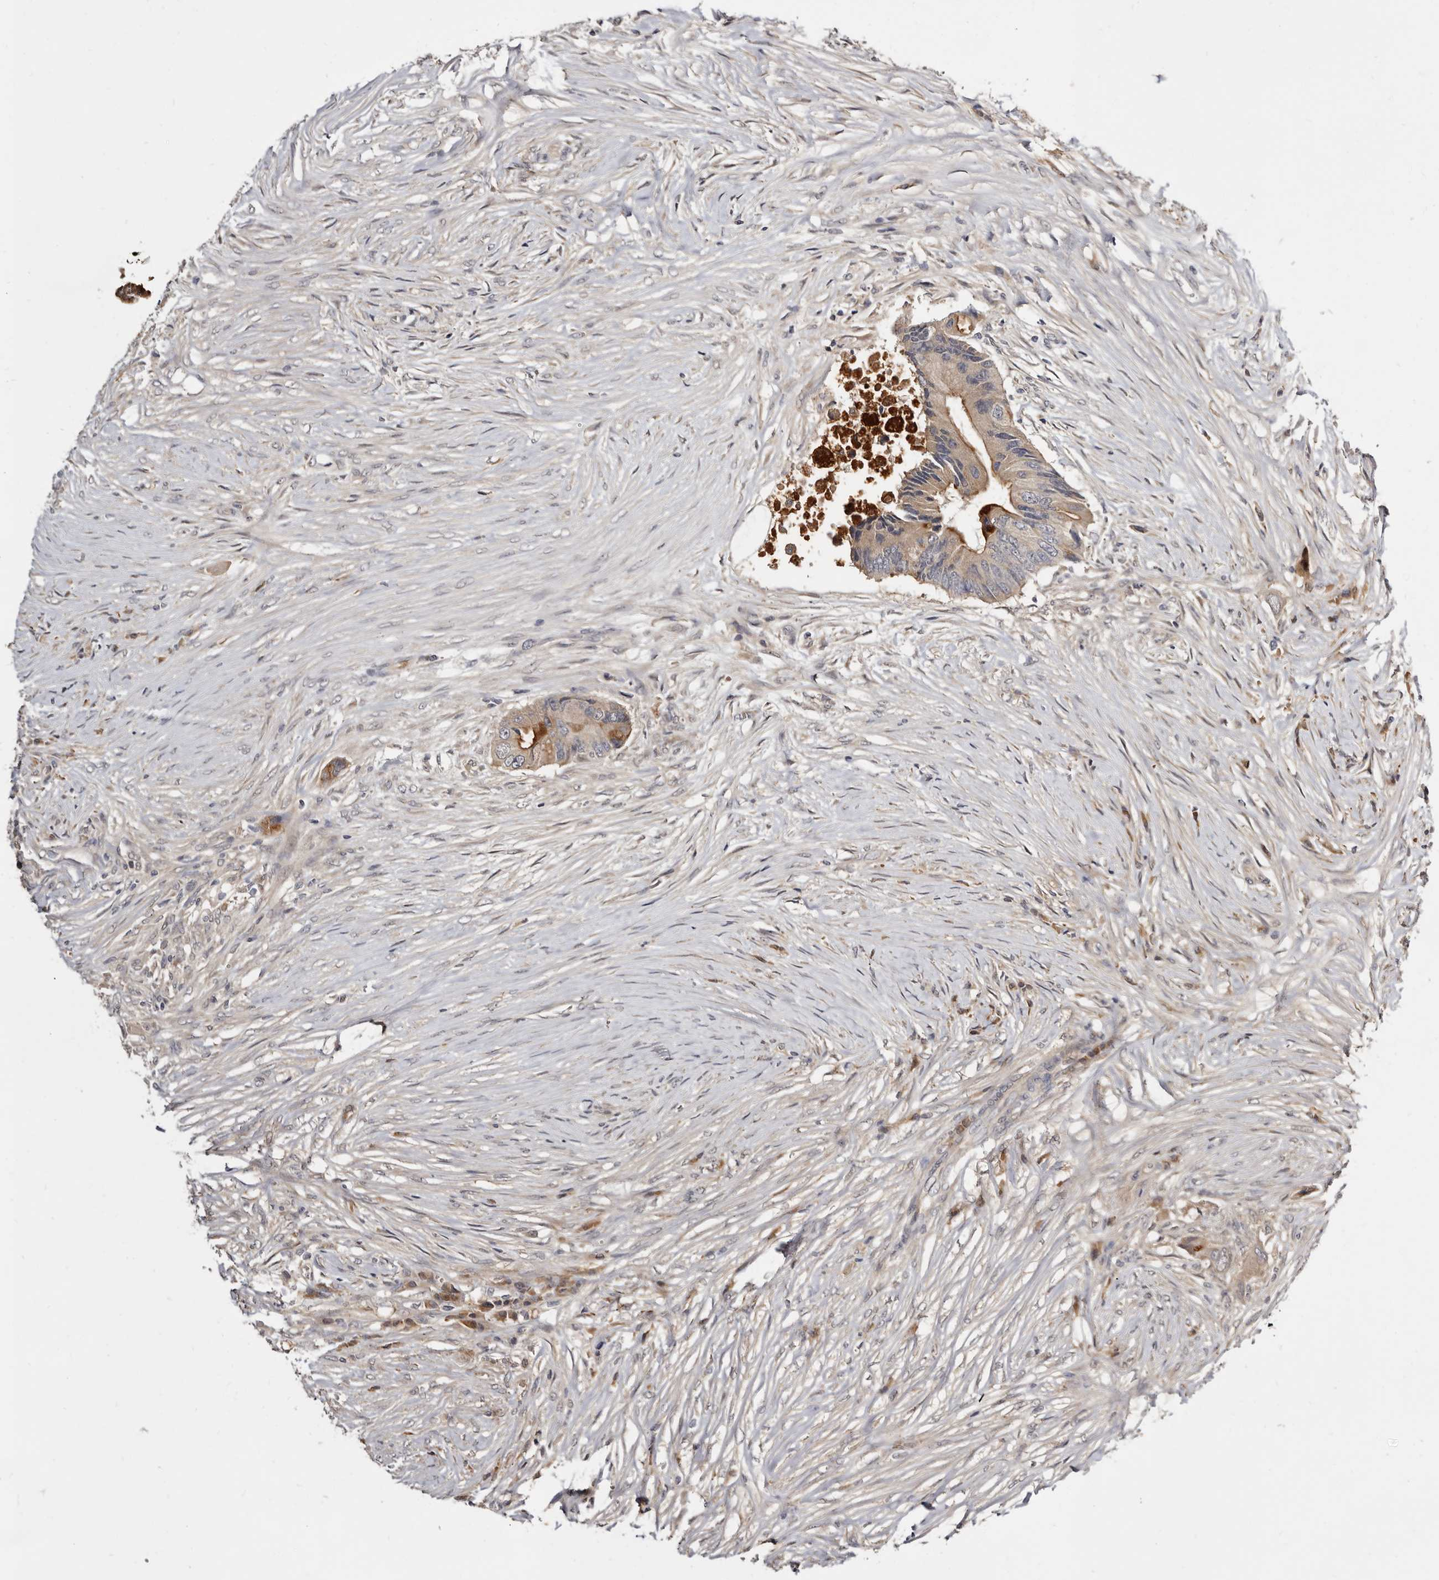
{"staining": {"intensity": "moderate", "quantity": "<25%", "location": "cytoplasmic/membranous"}, "tissue": "colorectal cancer", "cell_type": "Tumor cells", "image_type": "cancer", "snomed": [{"axis": "morphology", "description": "Adenocarcinoma, NOS"}, {"axis": "topography", "description": "Colon"}], "caption": "Protein staining displays moderate cytoplasmic/membranous staining in about <25% of tumor cells in adenocarcinoma (colorectal). (DAB (3,3'-diaminobenzidine) IHC with brightfield microscopy, high magnification).", "gene": "INAVA", "patient": {"sex": "male", "age": 71}}